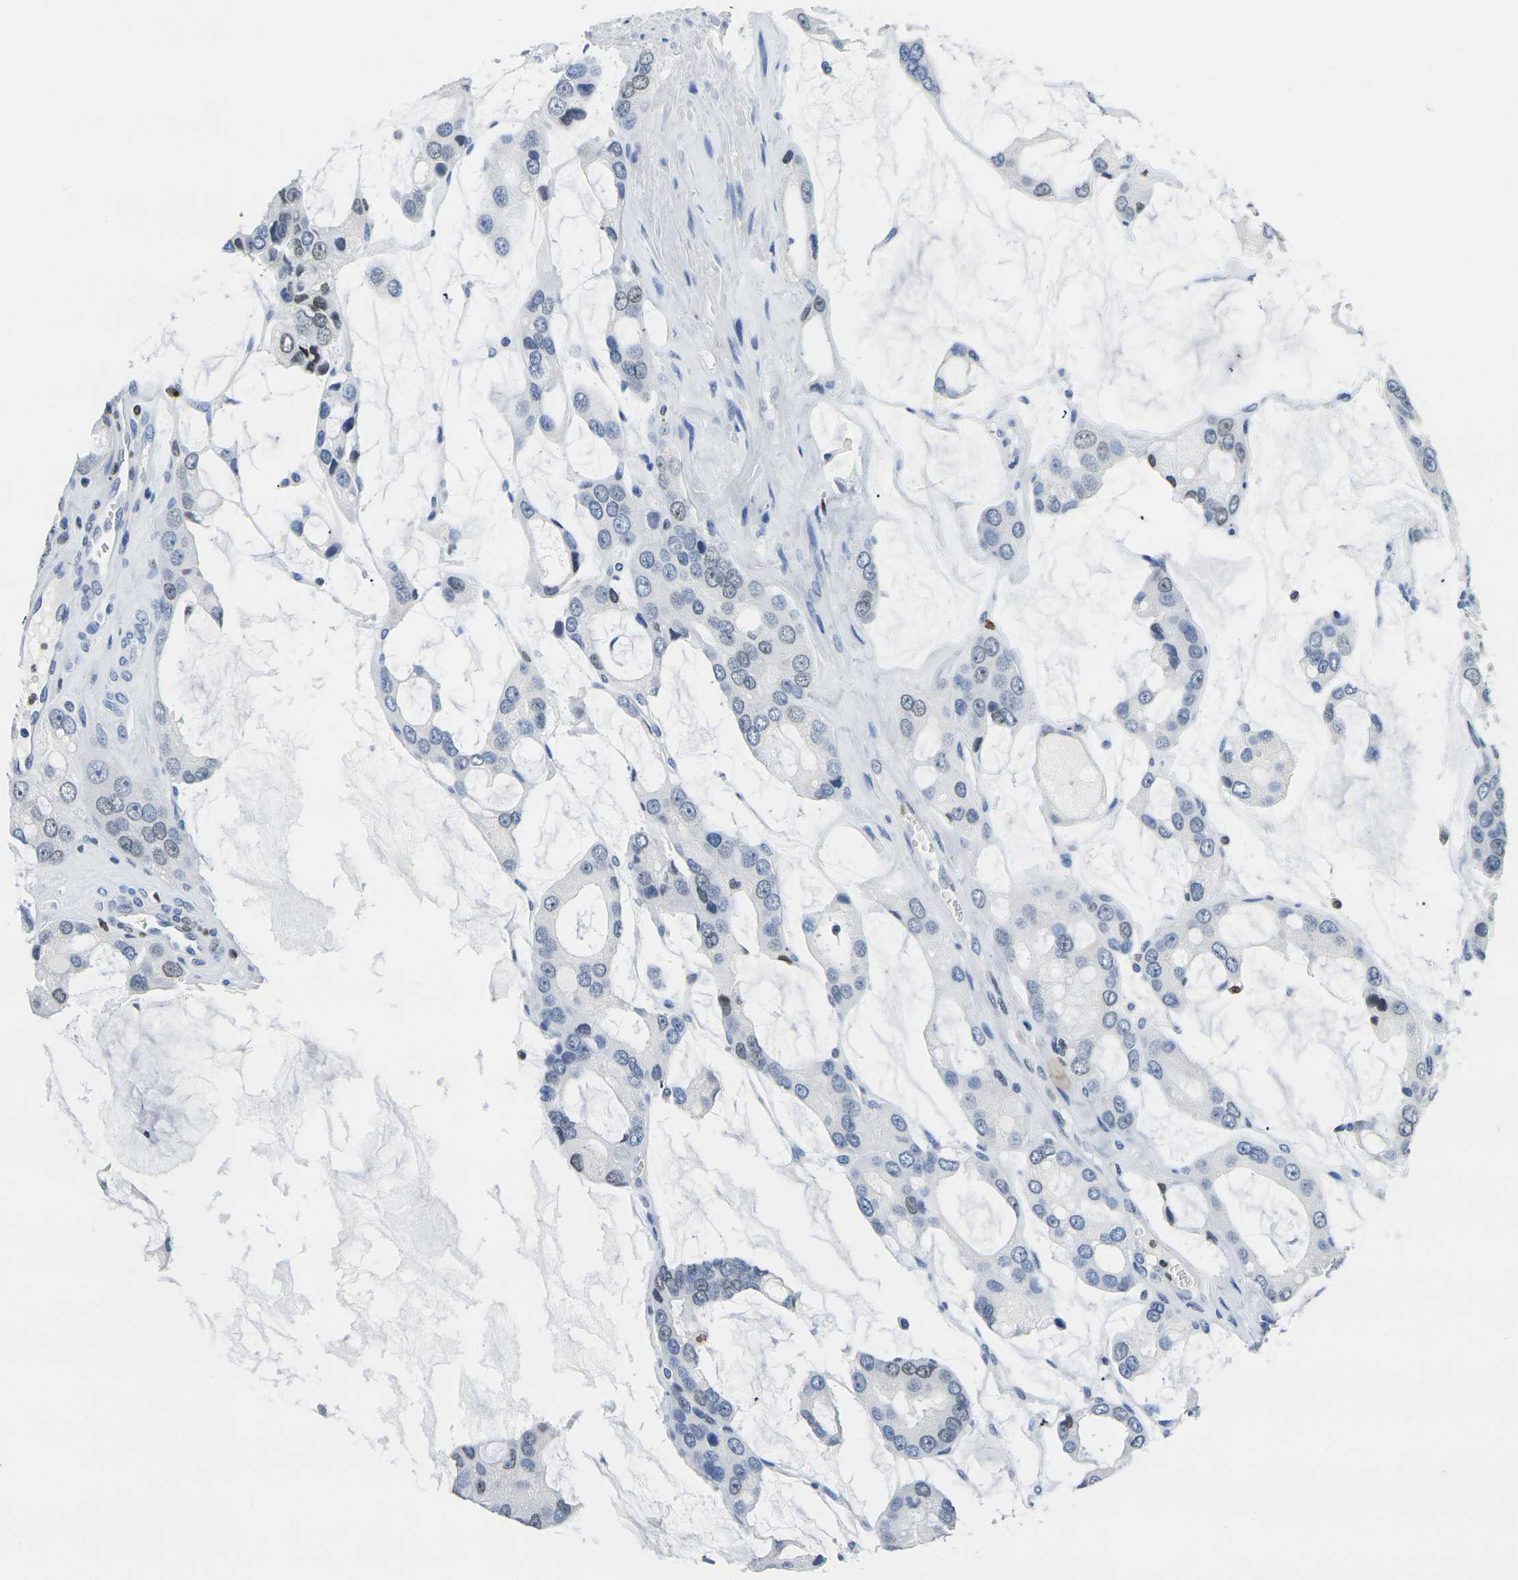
{"staining": {"intensity": "moderate", "quantity": "<25%", "location": "nuclear"}, "tissue": "prostate cancer", "cell_type": "Tumor cells", "image_type": "cancer", "snomed": [{"axis": "morphology", "description": "Adenocarcinoma, High grade"}, {"axis": "topography", "description": "Prostate"}], "caption": "A low amount of moderate nuclear staining is appreciated in about <25% of tumor cells in prostate adenocarcinoma (high-grade) tissue.", "gene": "DRAXIN", "patient": {"sex": "male", "age": 67}}